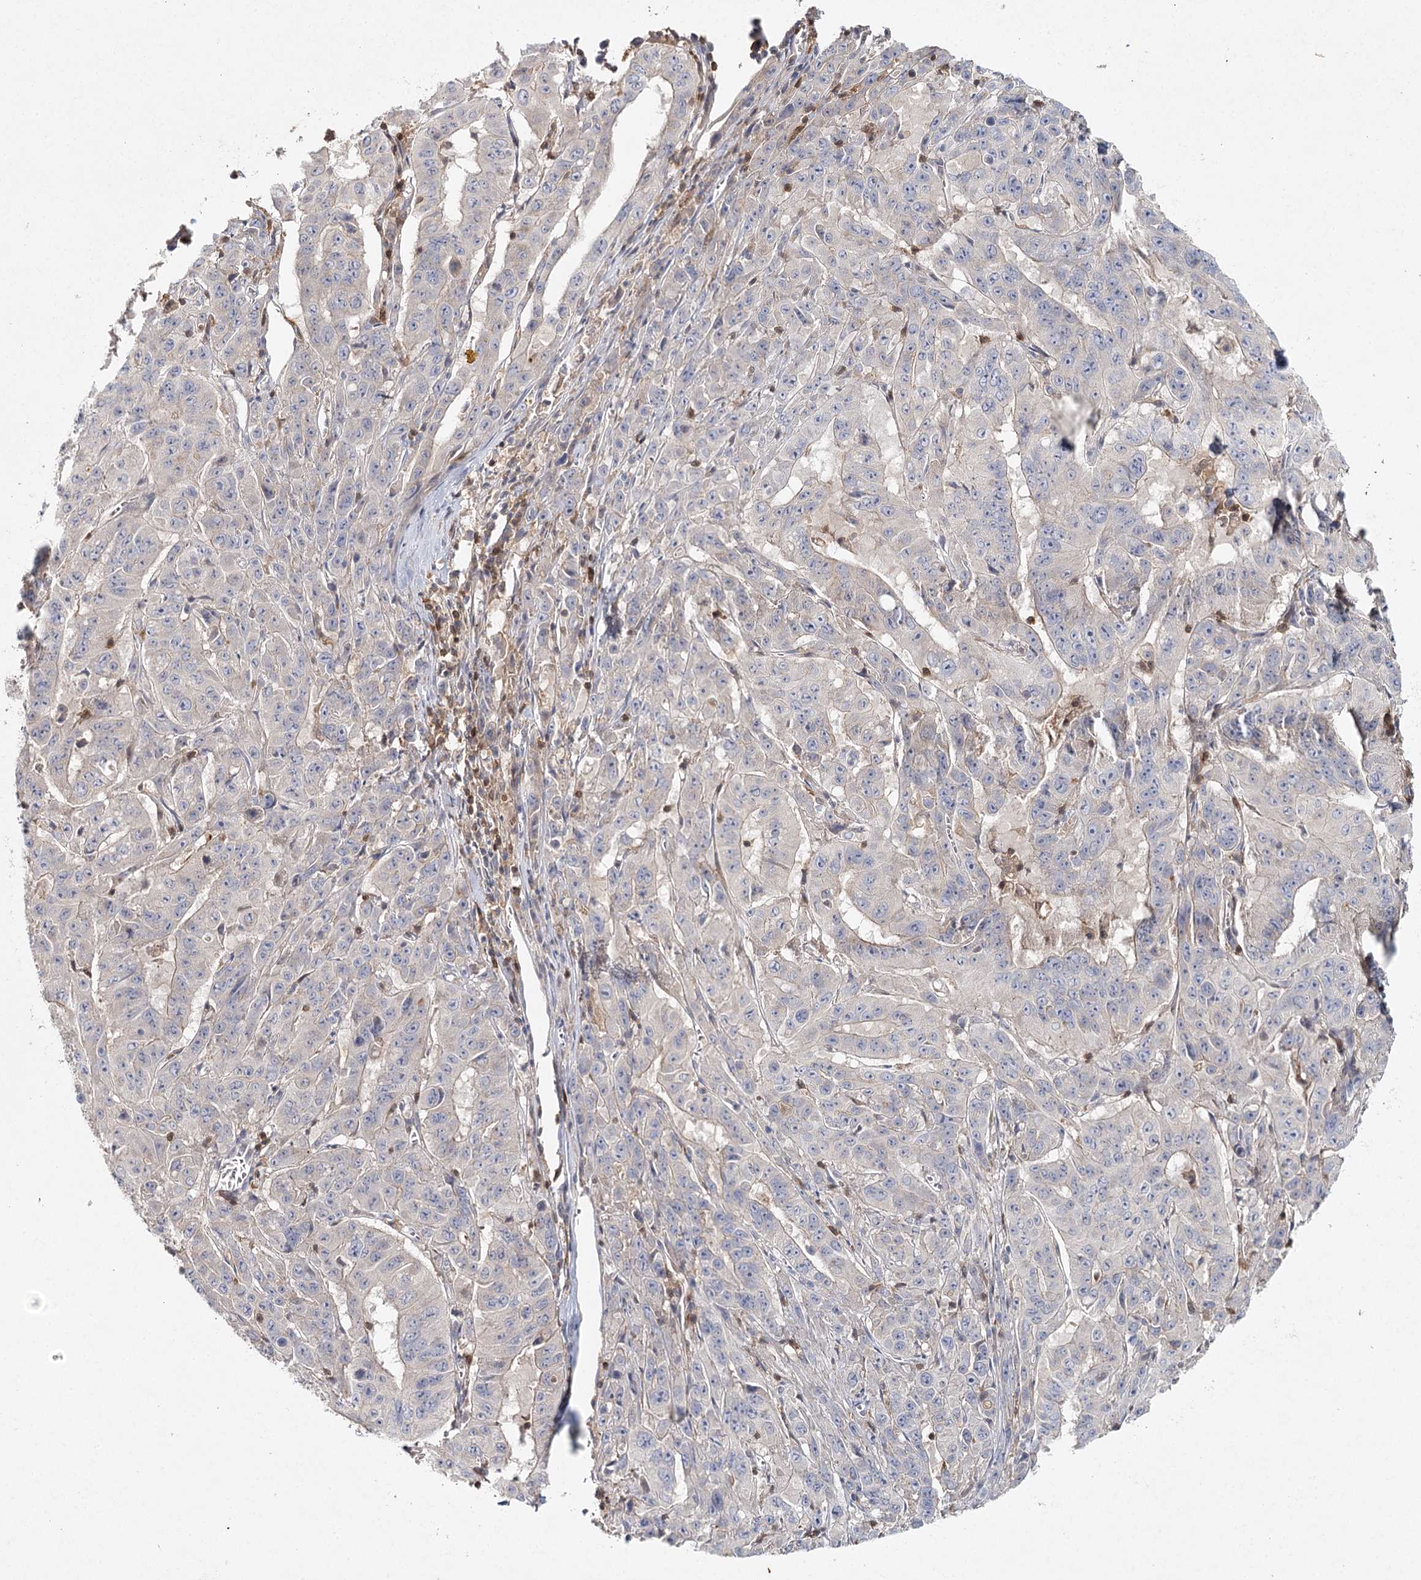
{"staining": {"intensity": "negative", "quantity": "none", "location": "none"}, "tissue": "pancreatic cancer", "cell_type": "Tumor cells", "image_type": "cancer", "snomed": [{"axis": "morphology", "description": "Adenocarcinoma, NOS"}, {"axis": "topography", "description": "Pancreas"}], "caption": "Immunohistochemical staining of human pancreatic cancer shows no significant positivity in tumor cells.", "gene": "SLC41A2", "patient": {"sex": "male", "age": 63}}